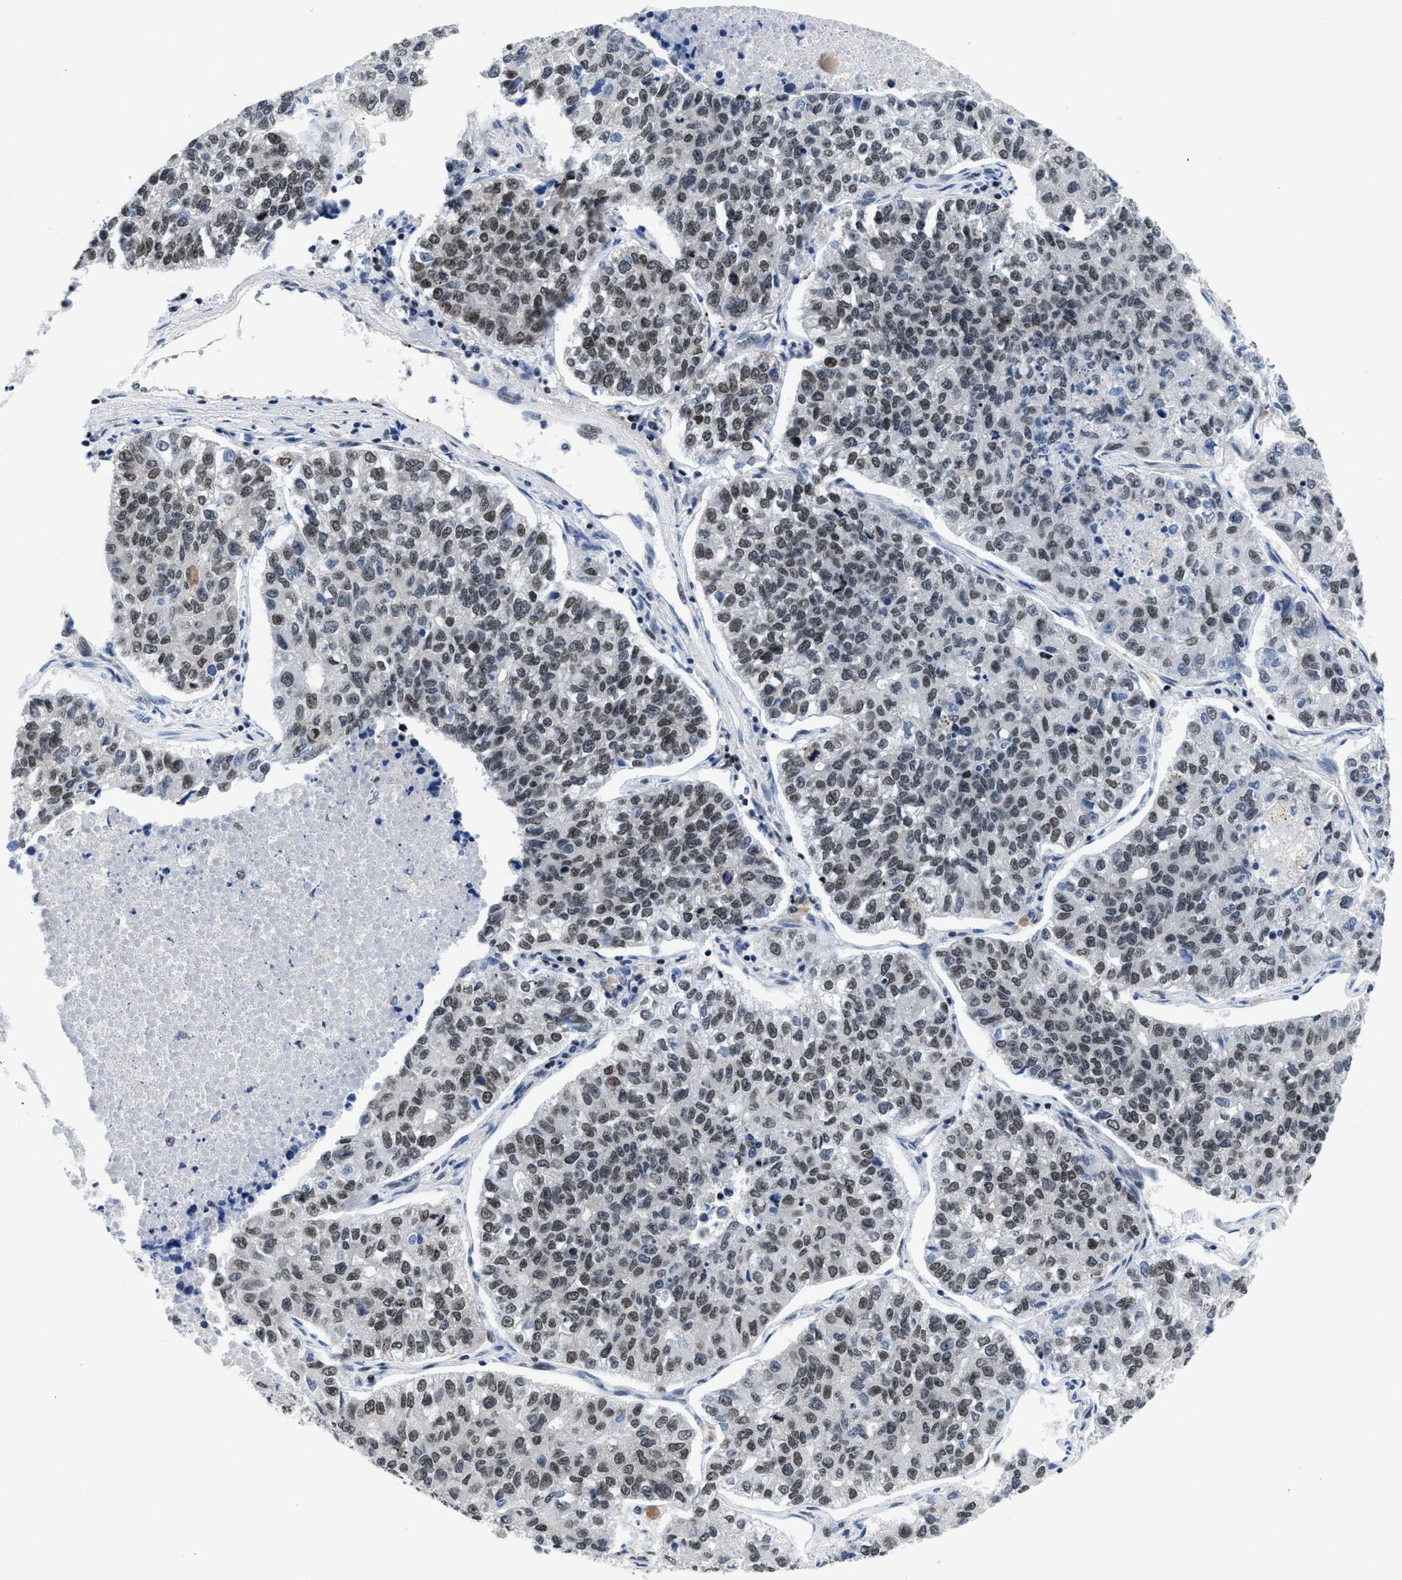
{"staining": {"intensity": "weak", "quantity": ">75%", "location": "nuclear"}, "tissue": "lung cancer", "cell_type": "Tumor cells", "image_type": "cancer", "snomed": [{"axis": "morphology", "description": "Adenocarcinoma, NOS"}, {"axis": "topography", "description": "Lung"}], "caption": "Protein staining displays weak nuclear expression in about >75% of tumor cells in adenocarcinoma (lung).", "gene": "WDR81", "patient": {"sex": "male", "age": 49}}